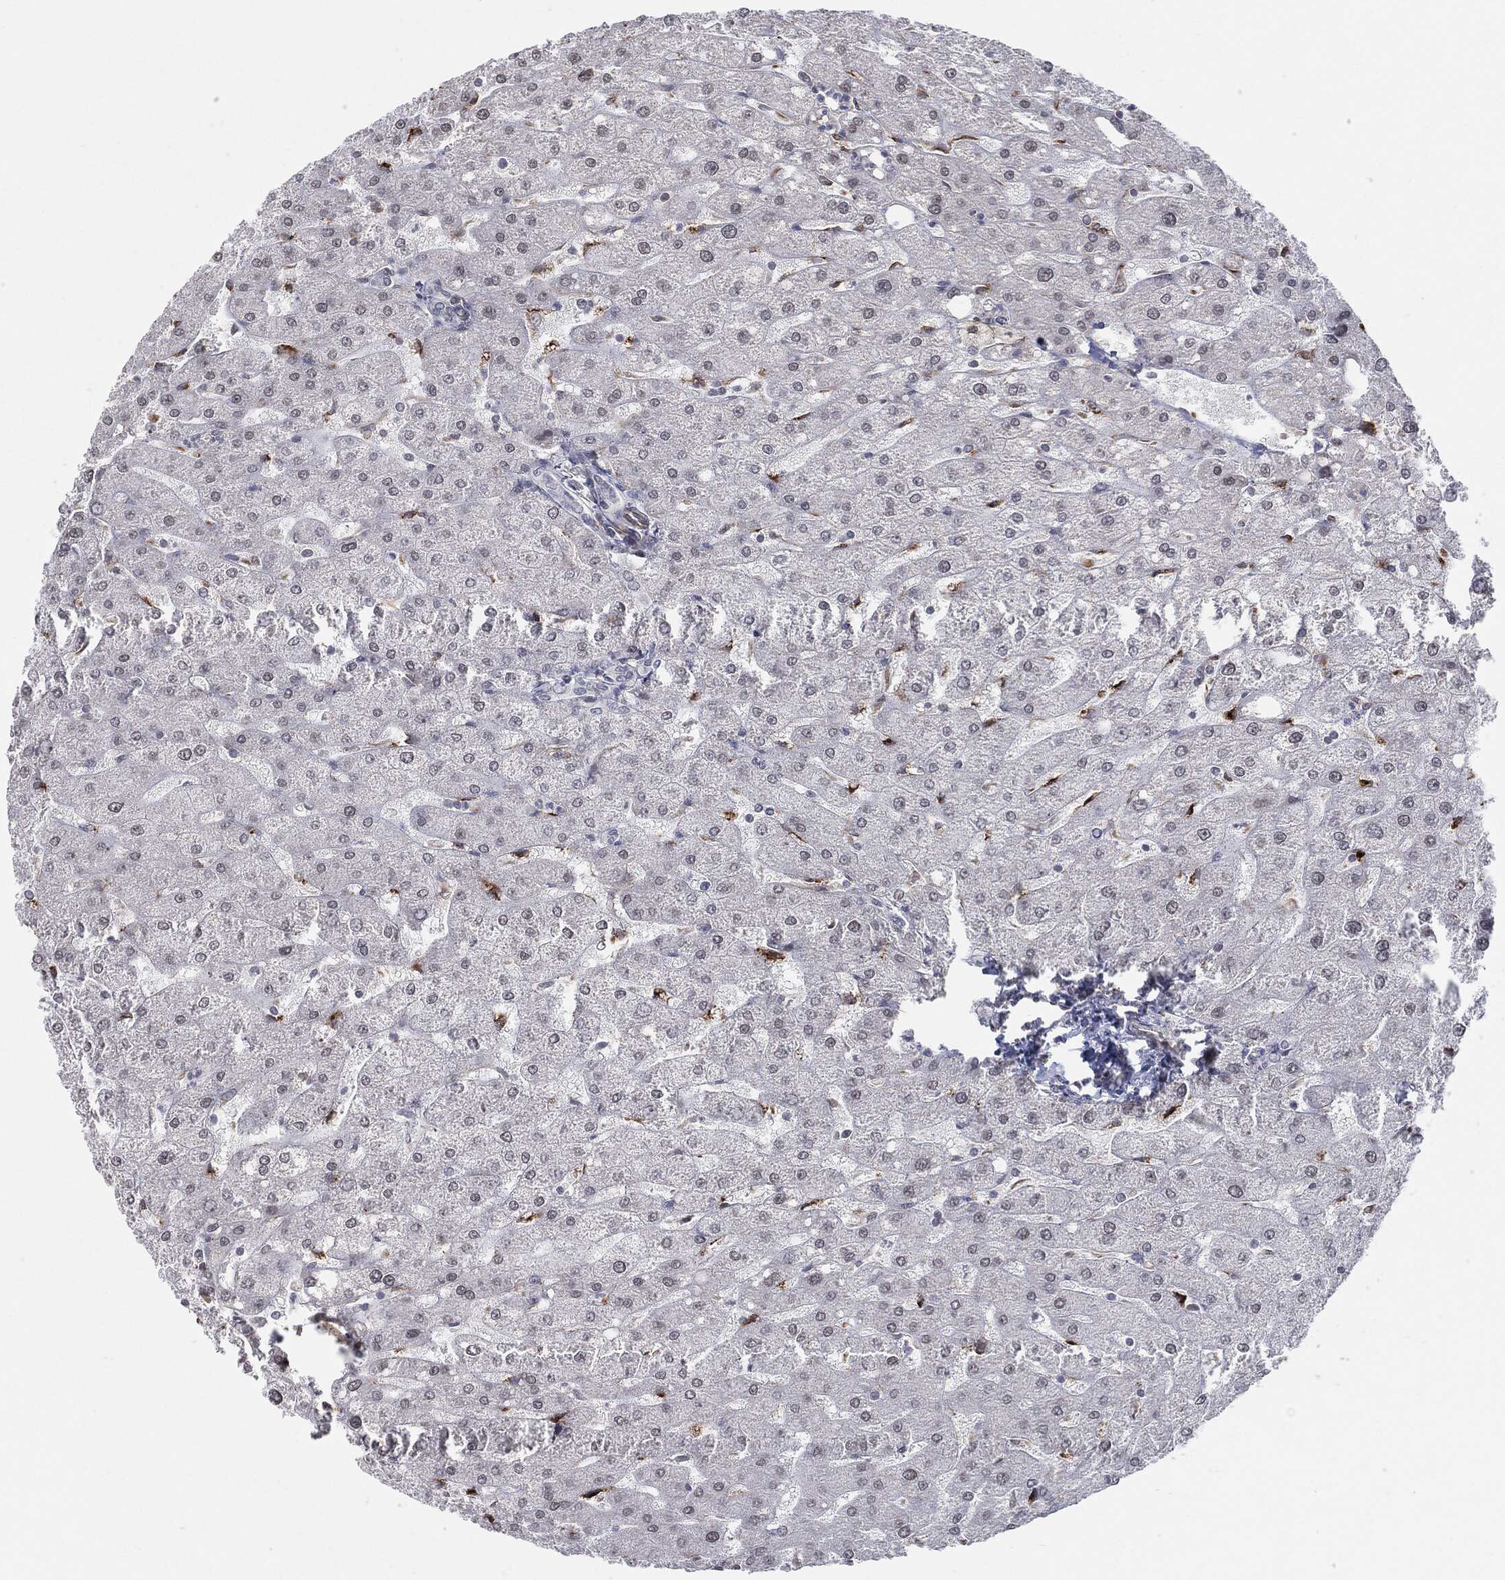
{"staining": {"intensity": "negative", "quantity": "none", "location": "none"}, "tissue": "liver", "cell_type": "Cholangiocytes", "image_type": "normal", "snomed": [{"axis": "morphology", "description": "Normal tissue, NOS"}, {"axis": "topography", "description": "Liver"}], "caption": "DAB (3,3'-diaminobenzidine) immunohistochemical staining of normal human liver shows no significant staining in cholangiocytes. (Brightfield microscopy of DAB immunohistochemistry (IHC) at high magnification).", "gene": "TP53RK", "patient": {"sex": "male", "age": 67}}